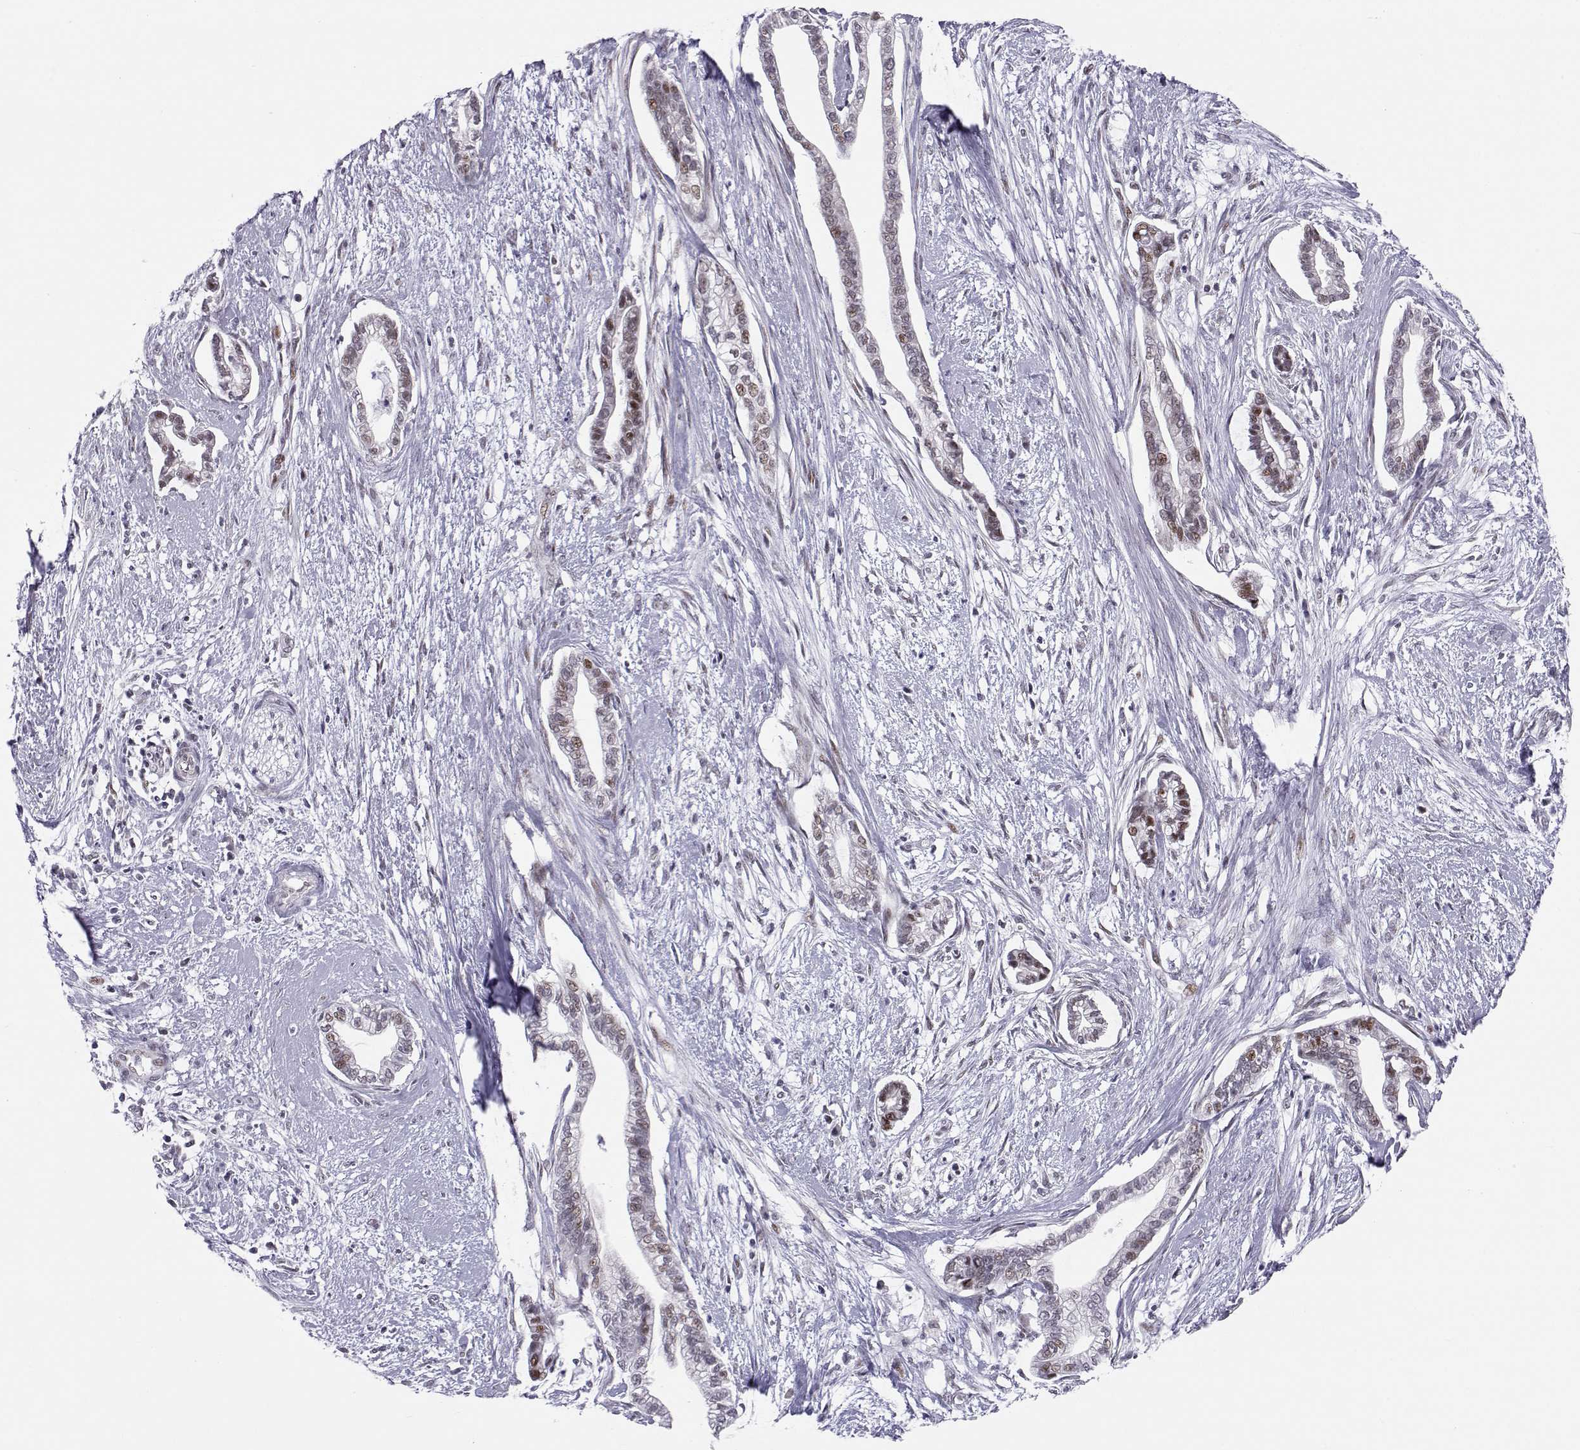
{"staining": {"intensity": "moderate", "quantity": "<25%", "location": "nuclear"}, "tissue": "cervical cancer", "cell_type": "Tumor cells", "image_type": "cancer", "snomed": [{"axis": "morphology", "description": "Adenocarcinoma, NOS"}, {"axis": "topography", "description": "Cervix"}], "caption": "Immunohistochemistry (IHC) histopathology image of cervical adenocarcinoma stained for a protein (brown), which shows low levels of moderate nuclear positivity in approximately <25% of tumor cells.", "gene": "SIX6", "patient": {"sex": "female", "age": 62}}